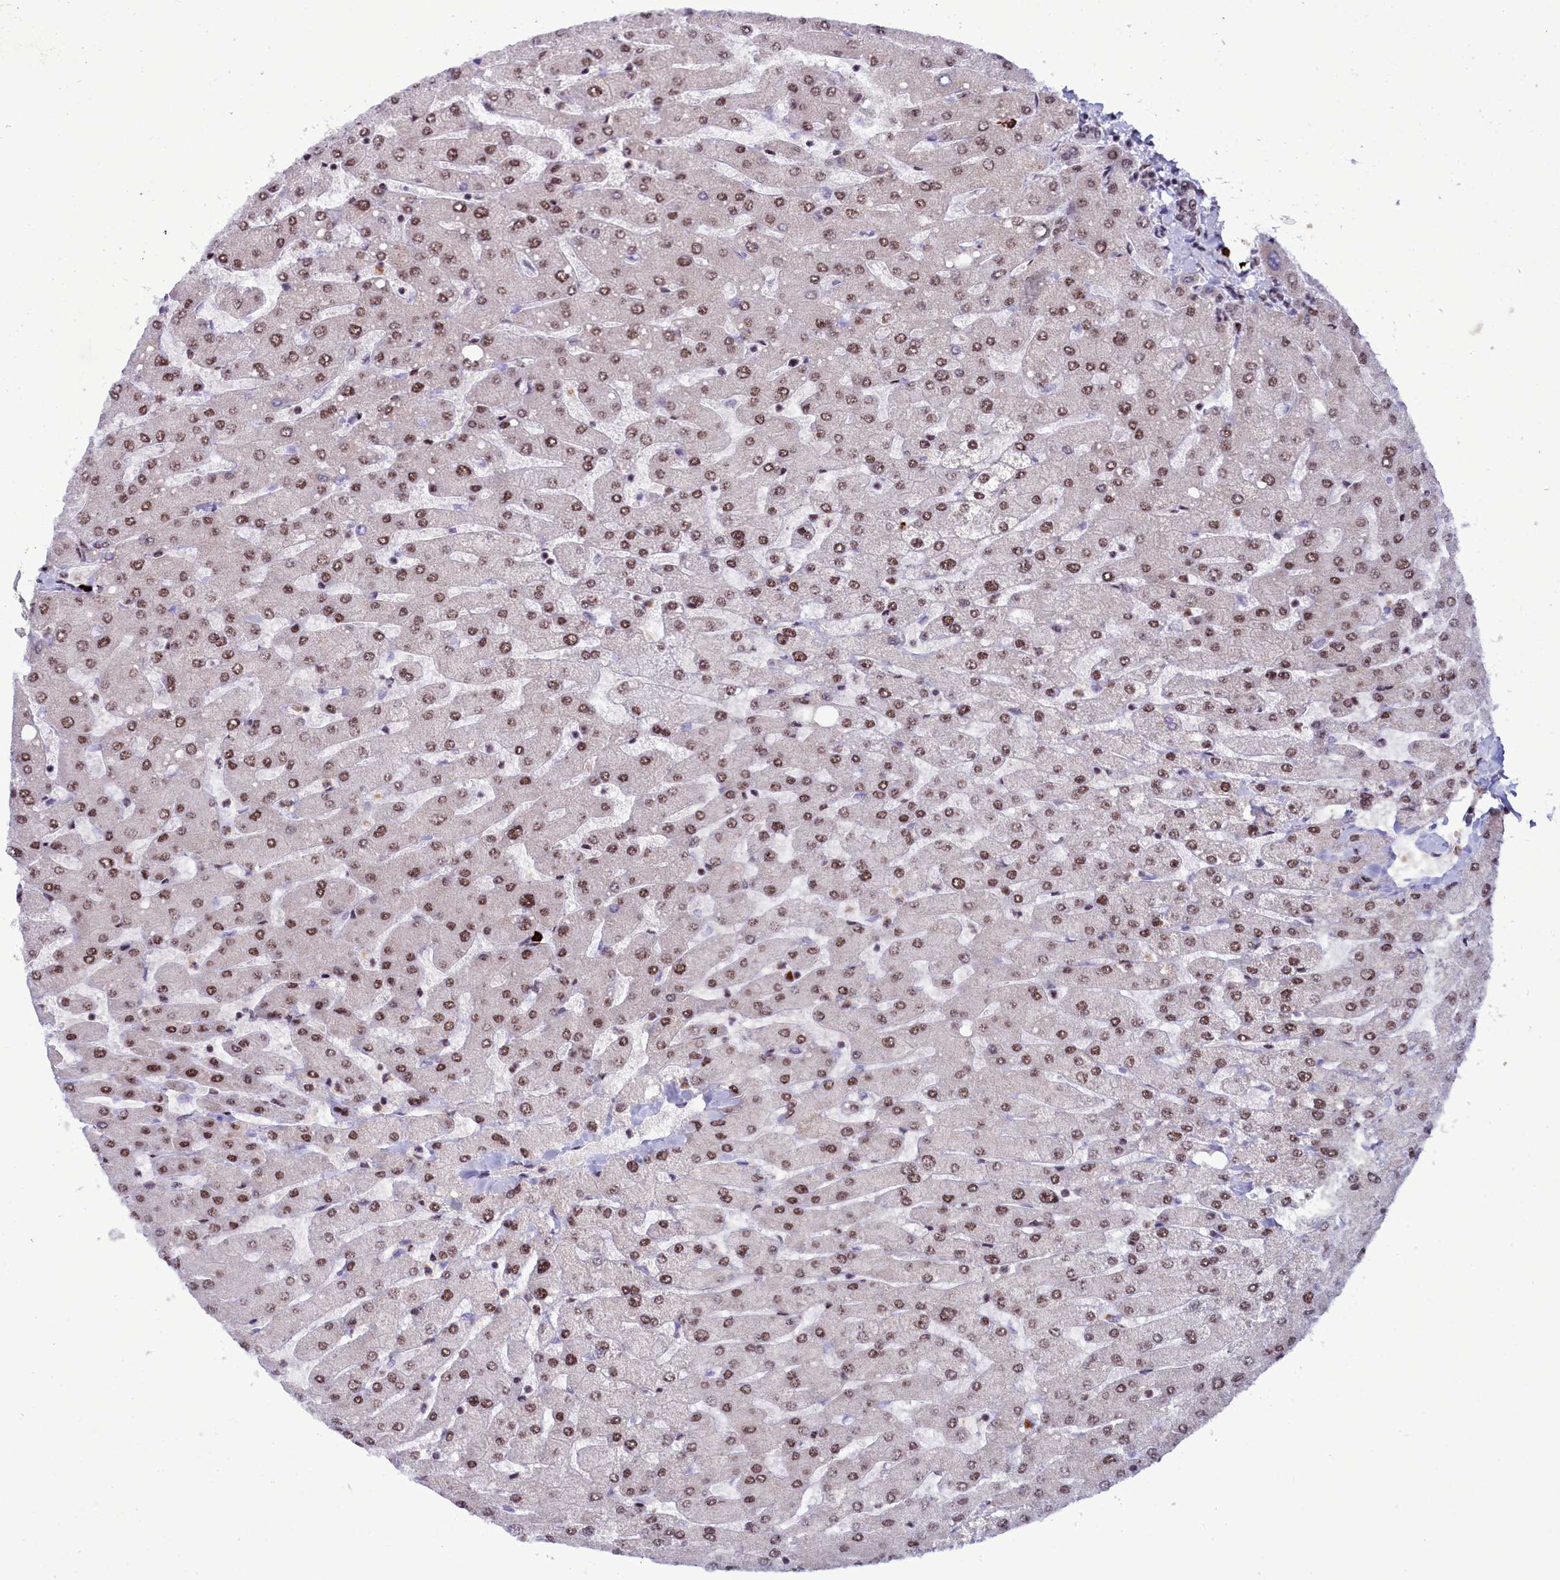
{"staining": {"intensity": "weak", "quantity": ">75%", "location": "nuclear"}, "tissue": "liver", "cell_type": "Cholangiocytes", "image_type": "normal", "snomed": [{"axis": "morphology", "description": "Normal tissue, NOS"}, {"axis": "topography", "description": "Liver"}], "caption": "IHC (DAB) staining of unremarkable liver reveals weak nuclear protein staining in about >75% of cholangiocytes.", "gene": "POM121L2", "patient": {"sex": "male", "age": 55}}